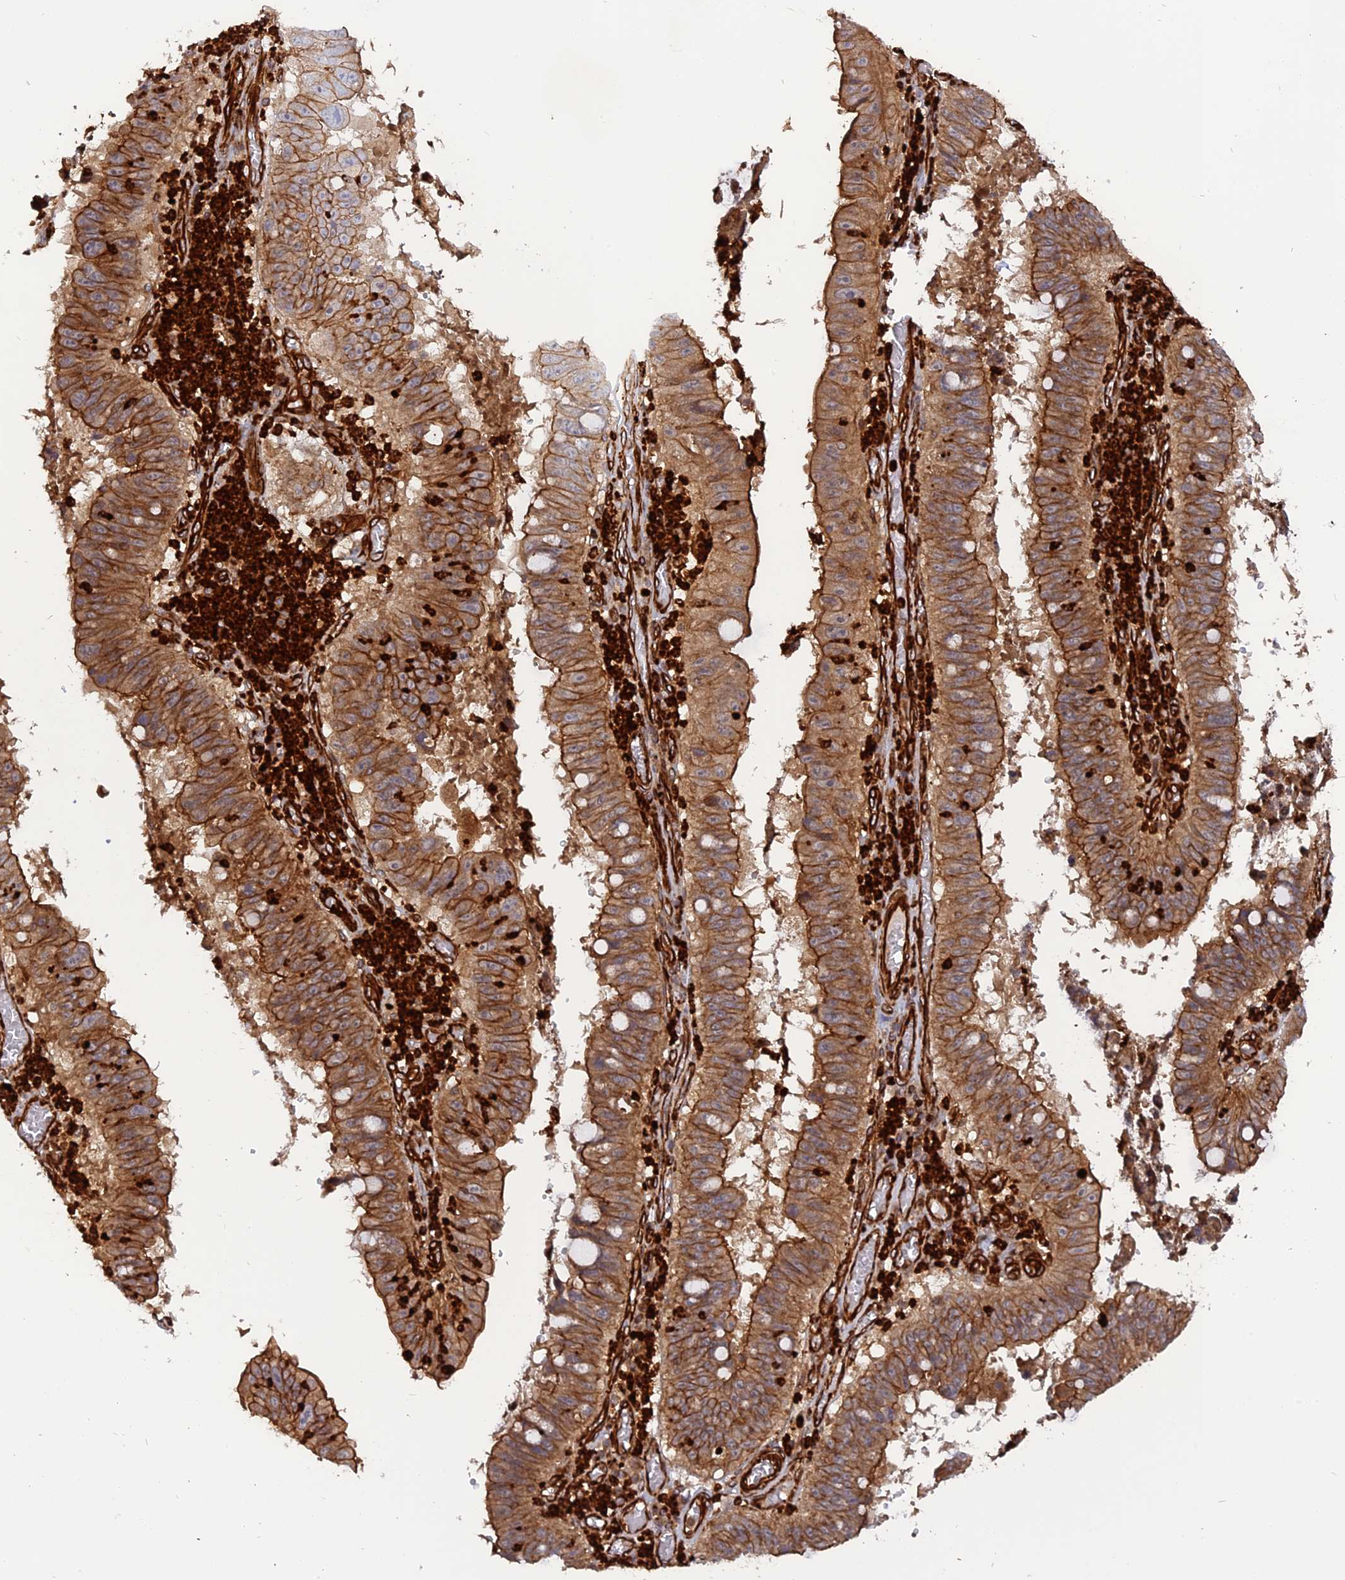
{"staining": {"intensity": "moderate", "quantity": ">75%", "location": "cytoplasmic/membranous"}, "tissue": "stomach cancer", "cell_type": "Tumor cells", "image_type": "cancer", "snomed": [{"axis": "morphology", "description": "Adenocarcinoma, NOS"}, {"axis": "topography", "description": "Stomach"}], "caption": "Immunohistochemical staining of stomach adenocarcinoma reveals medium levels of moderate cytoplasmic/membranous staining in about >75% of tumor cells.", "gene": "PHLDB3", "patient": {"sex": "male", "age": 59}}